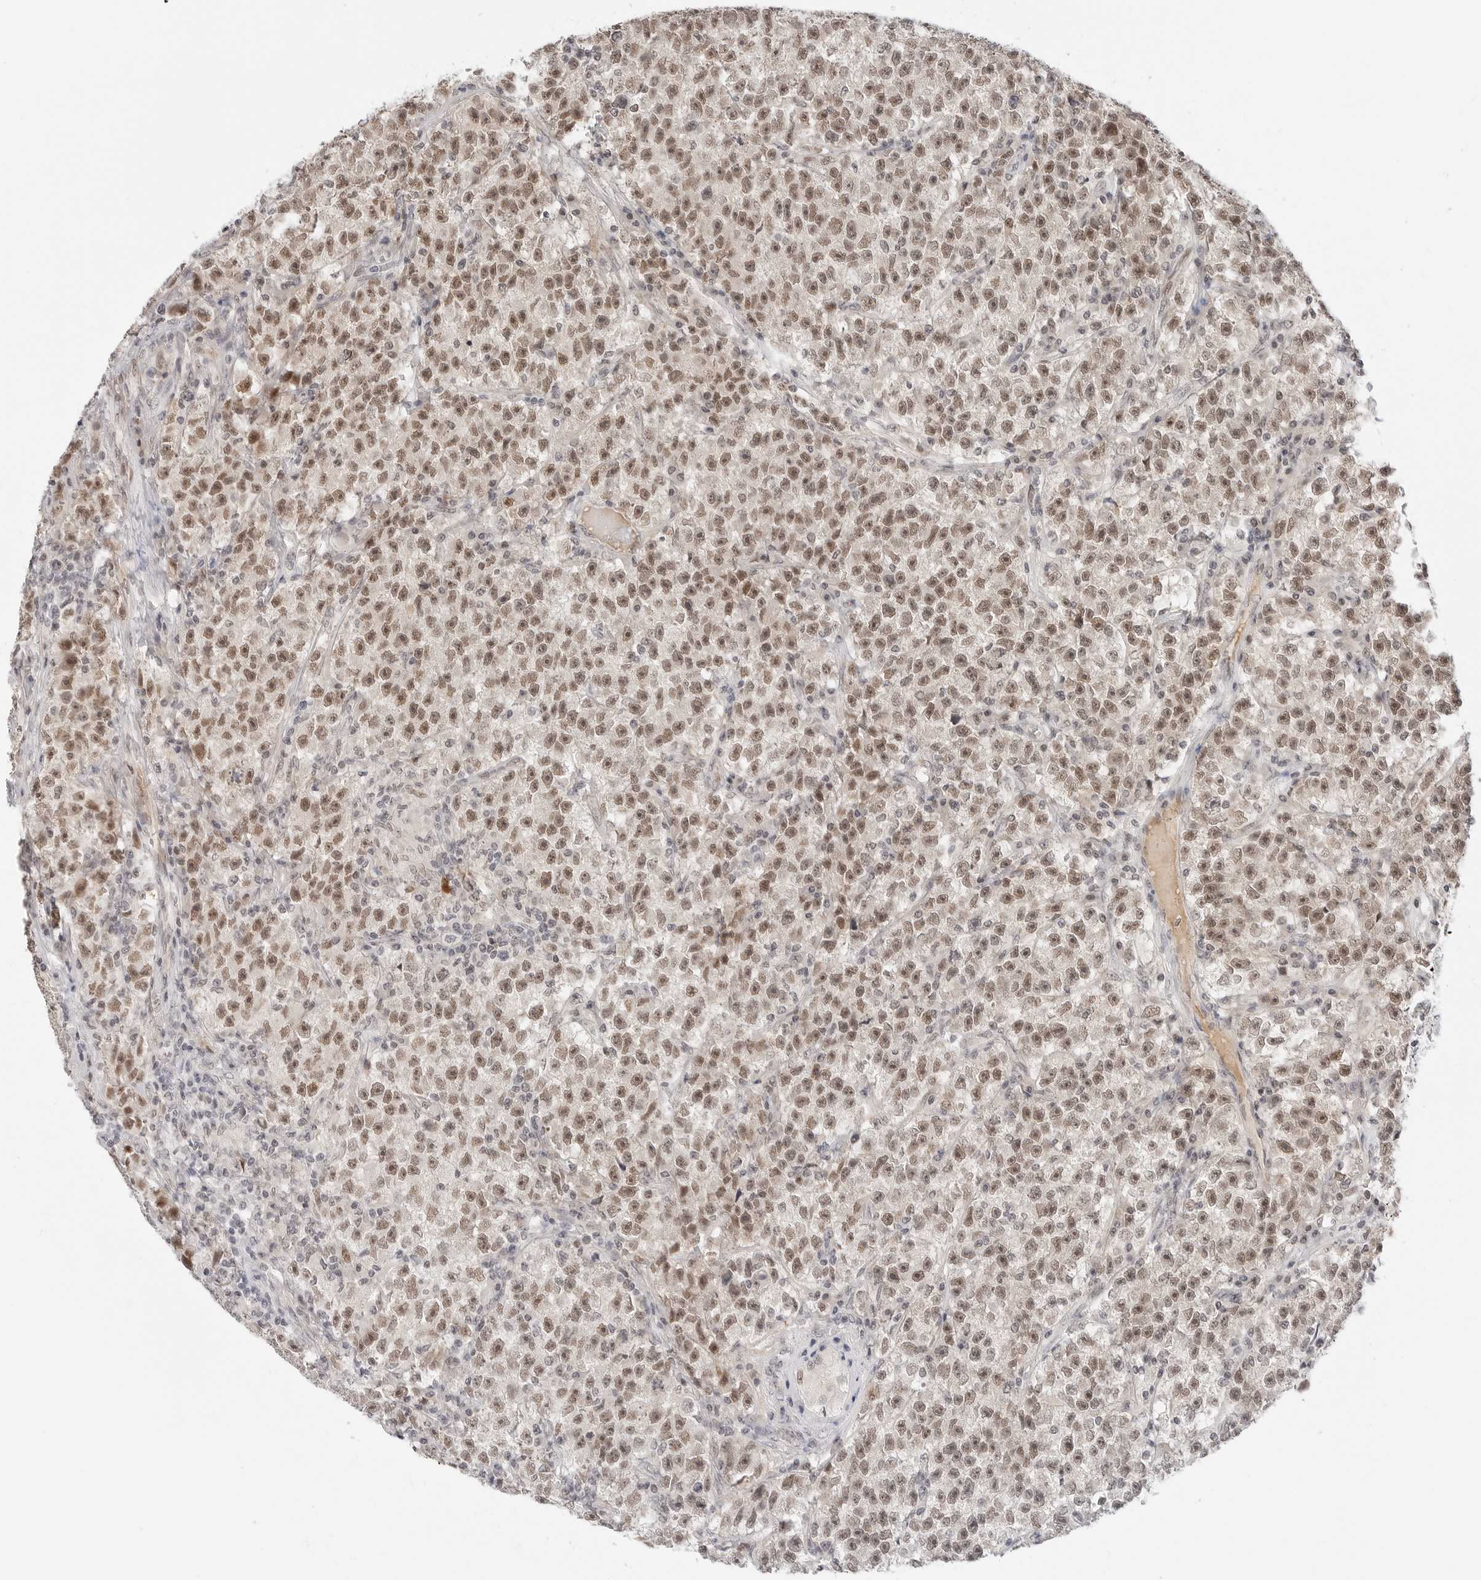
{"staining": {"intensity": "moderate", "quantity": ">75%", "location": "nuclear"}, "tissue": "testis cancer", "cell_type": "Tumor cells", "image_type": "cancer", "snomed": [{"axis": "morphology", "description": "Seminoma, NOS"}, {"axis": "topography", "description": "Testis"}], "caption": "Tumor cells exhibit medium levels of moderate nuclear positivity in about >75% of cells in testis cancer (seminoma).", "gene": "TSEN2", "patient": {"sex": "male", "age": 22}}